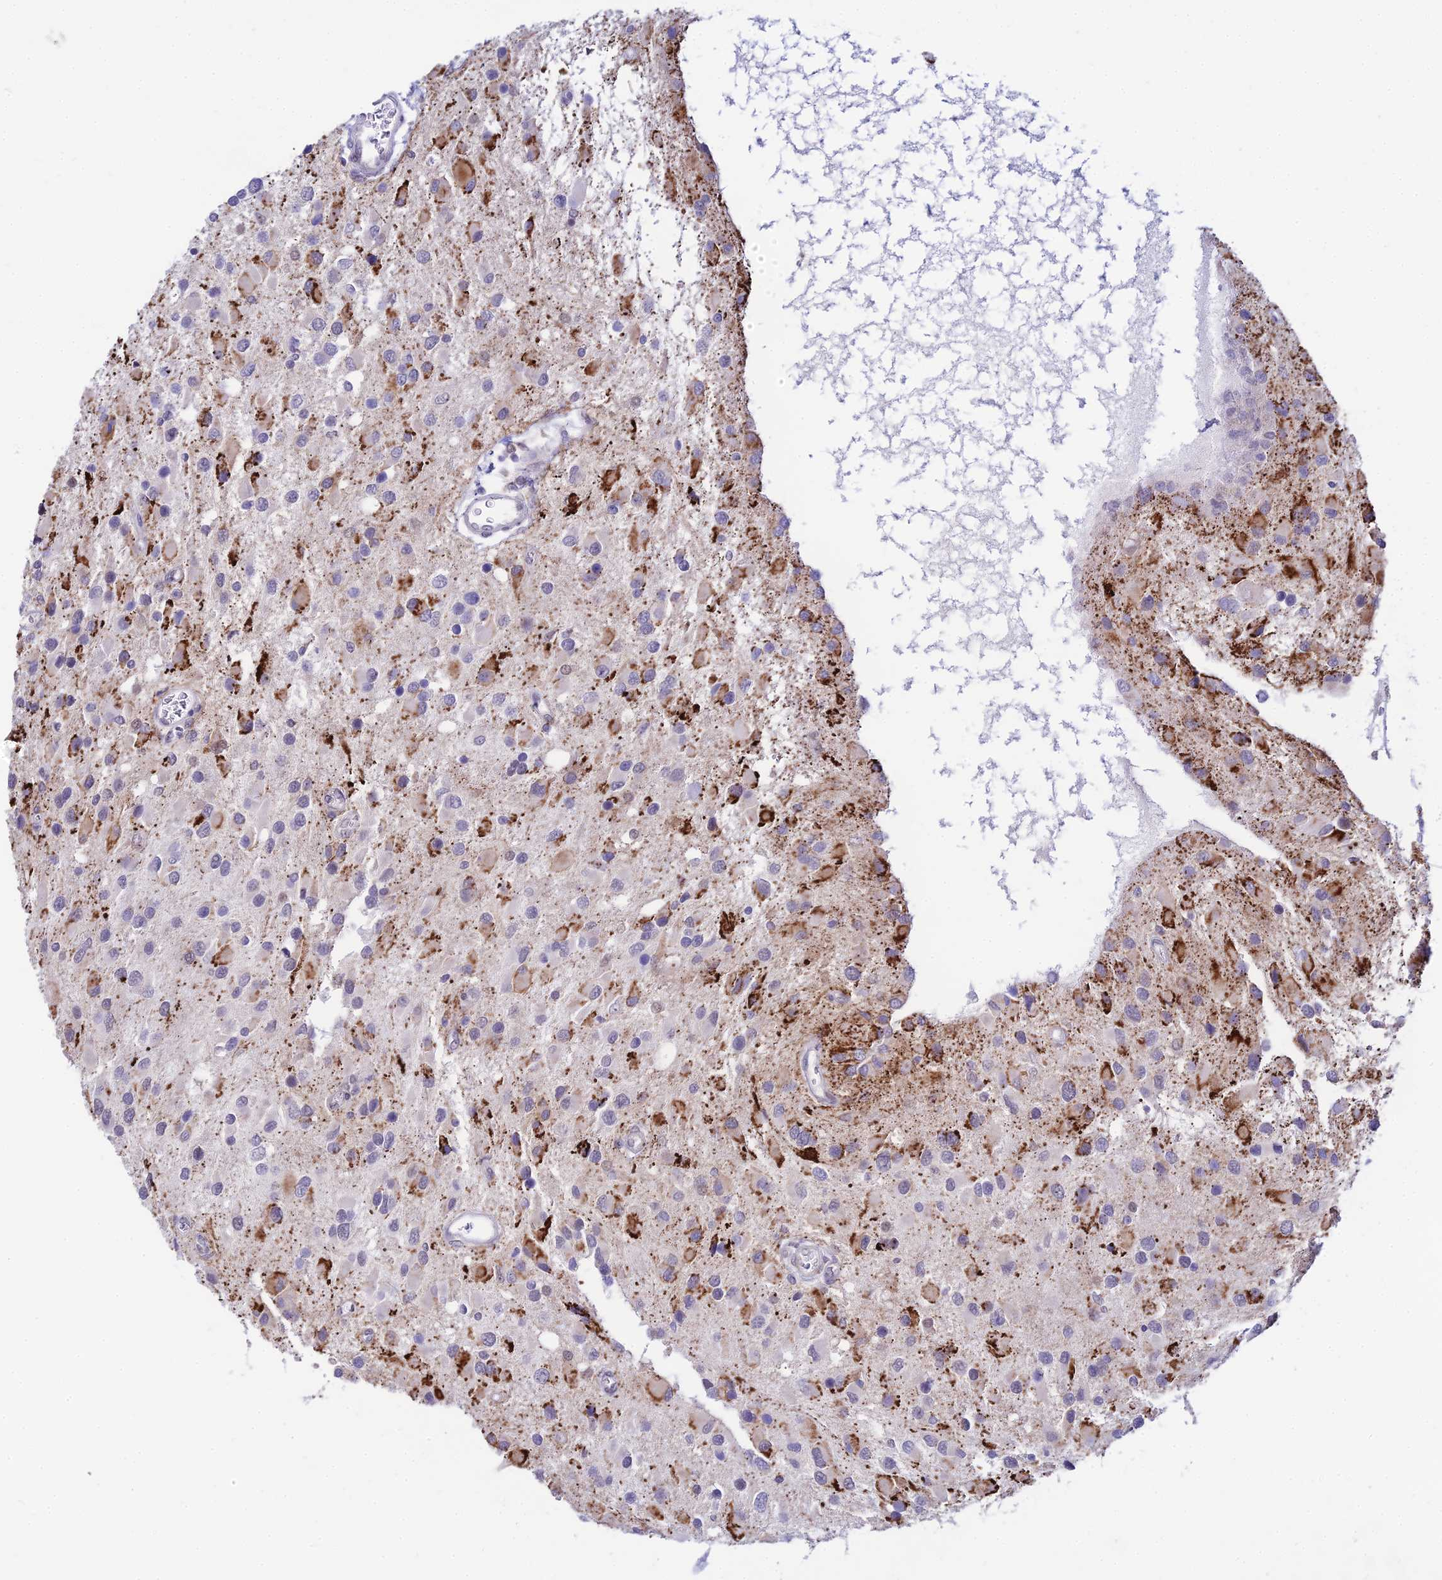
{"staining": {"intensity": "strong", "quantity": "25%-75%", "location": "cytoplasmic/membranous"}, "tissue": "glioma", "cell_type": "Tumor cells", "image_type": "cancer", "snomed": [{"axis": "morphology", "description": "Glioma, malignant, High grade"}, {"axis": "topography", "description": "Brain"}], "caption": "Immunohistochemistry image of neoplastic tissue: human malignant glioma (high-grade) stained using immunohistochemistry (IHC) demonstrates high levels of strong protein expression localized specifically in the cytoplasmic/membranous of tumor cells, appearing as a cytoplasmic/membranous brown color.", "gene": "C6orf163", "patient": {"sex": "male", "age": 53}}